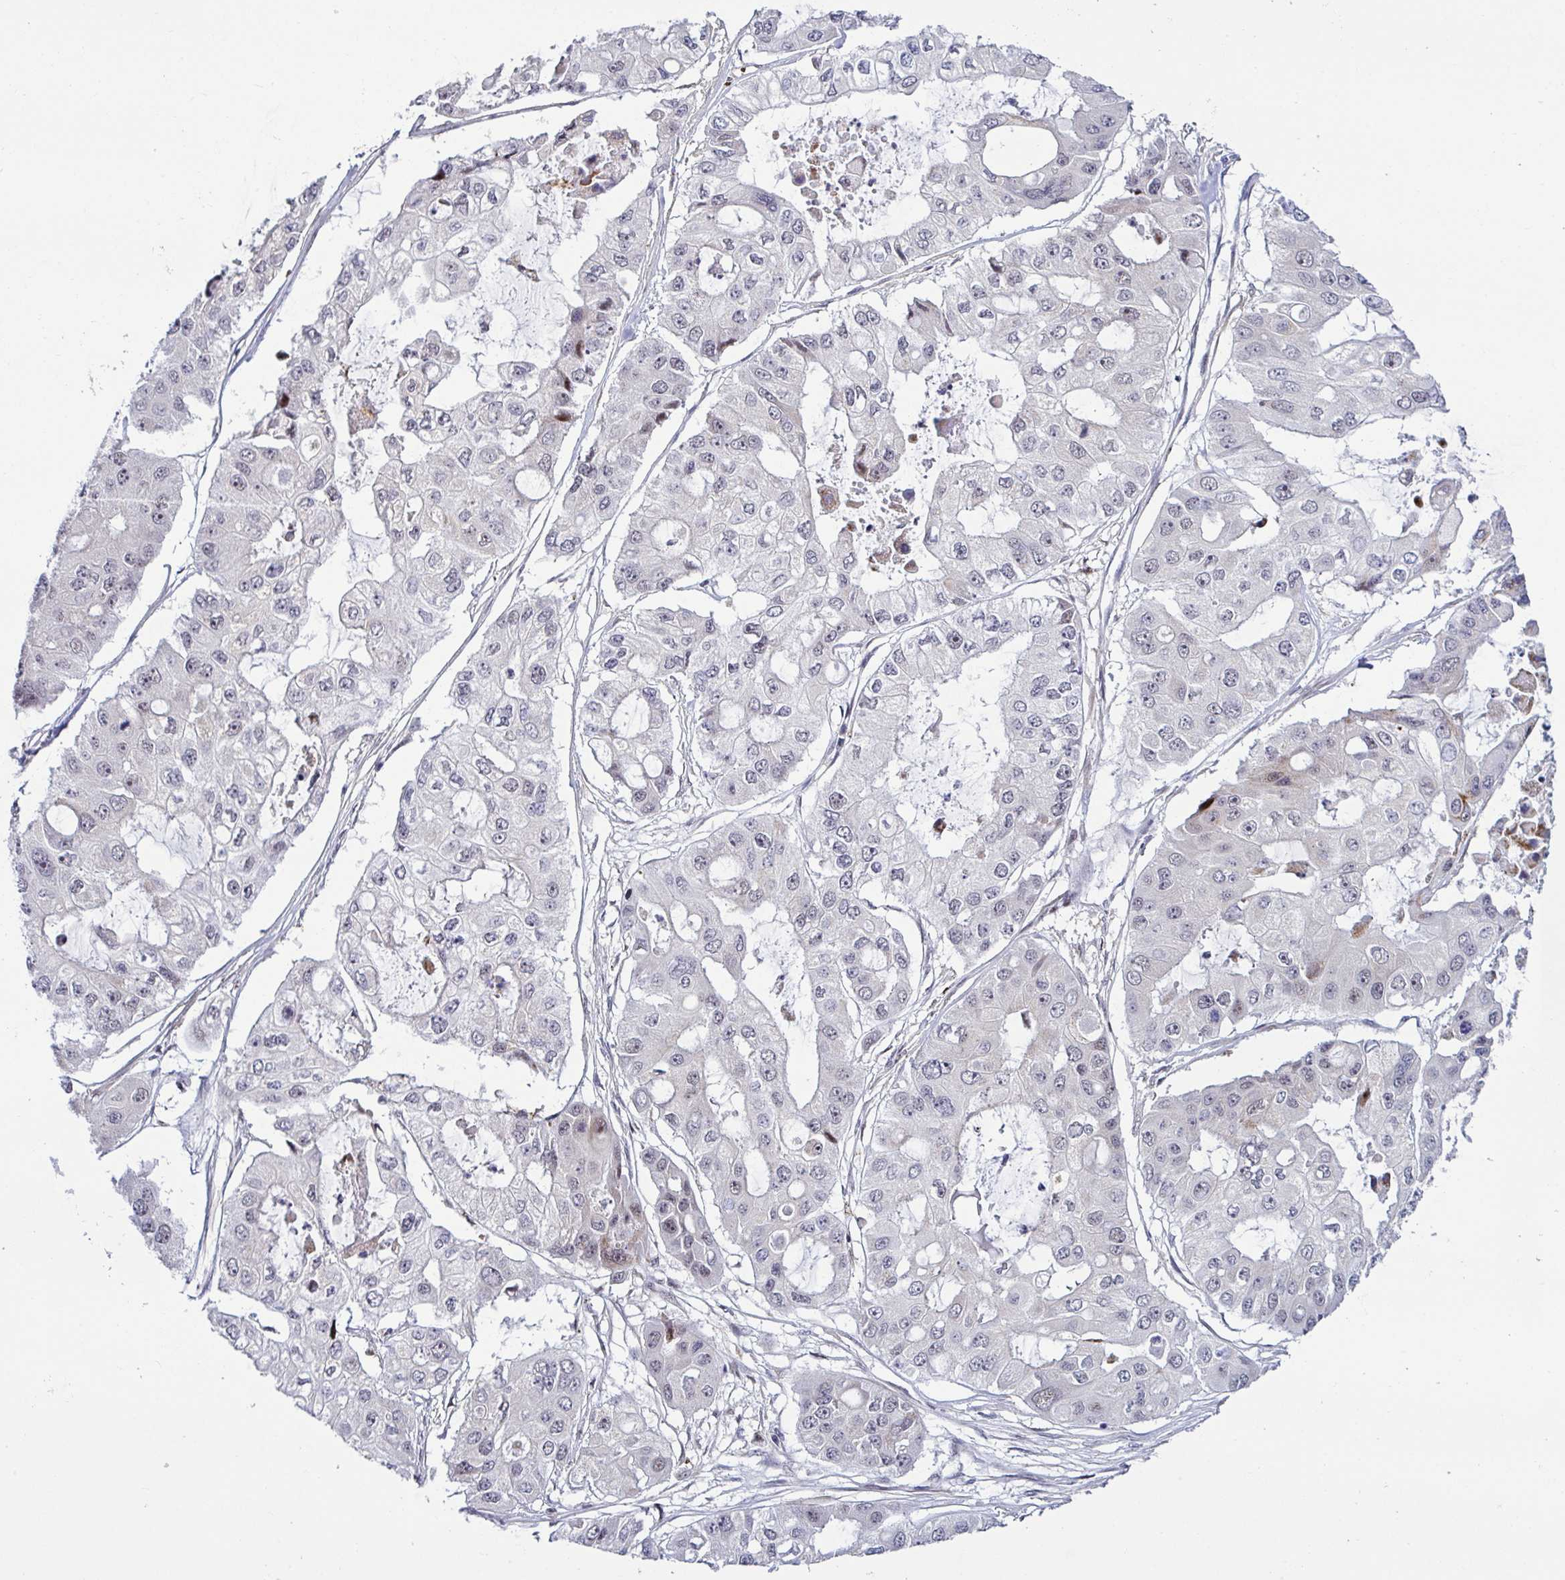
{"staining": {"intensity": "weak", "quantity": "<25%", "location": "nuclear"}, "tissue": "ovarian cancer", "cell_type": "Tumor cells", "image_type": "cancer", "snomed": [{"axis": "morphology", "description": "Cystadenocarcinoma, serous, NOS"}, {"axis": "topography", "description": "Ovary"}], "caption": "Ovarian serous cystadenocarcinoma was stained to show a protein in brown. There is no significant positivity in tumor cells.", "gene": "DZIP1", "patient": {"sex": "female", "age": 56}}